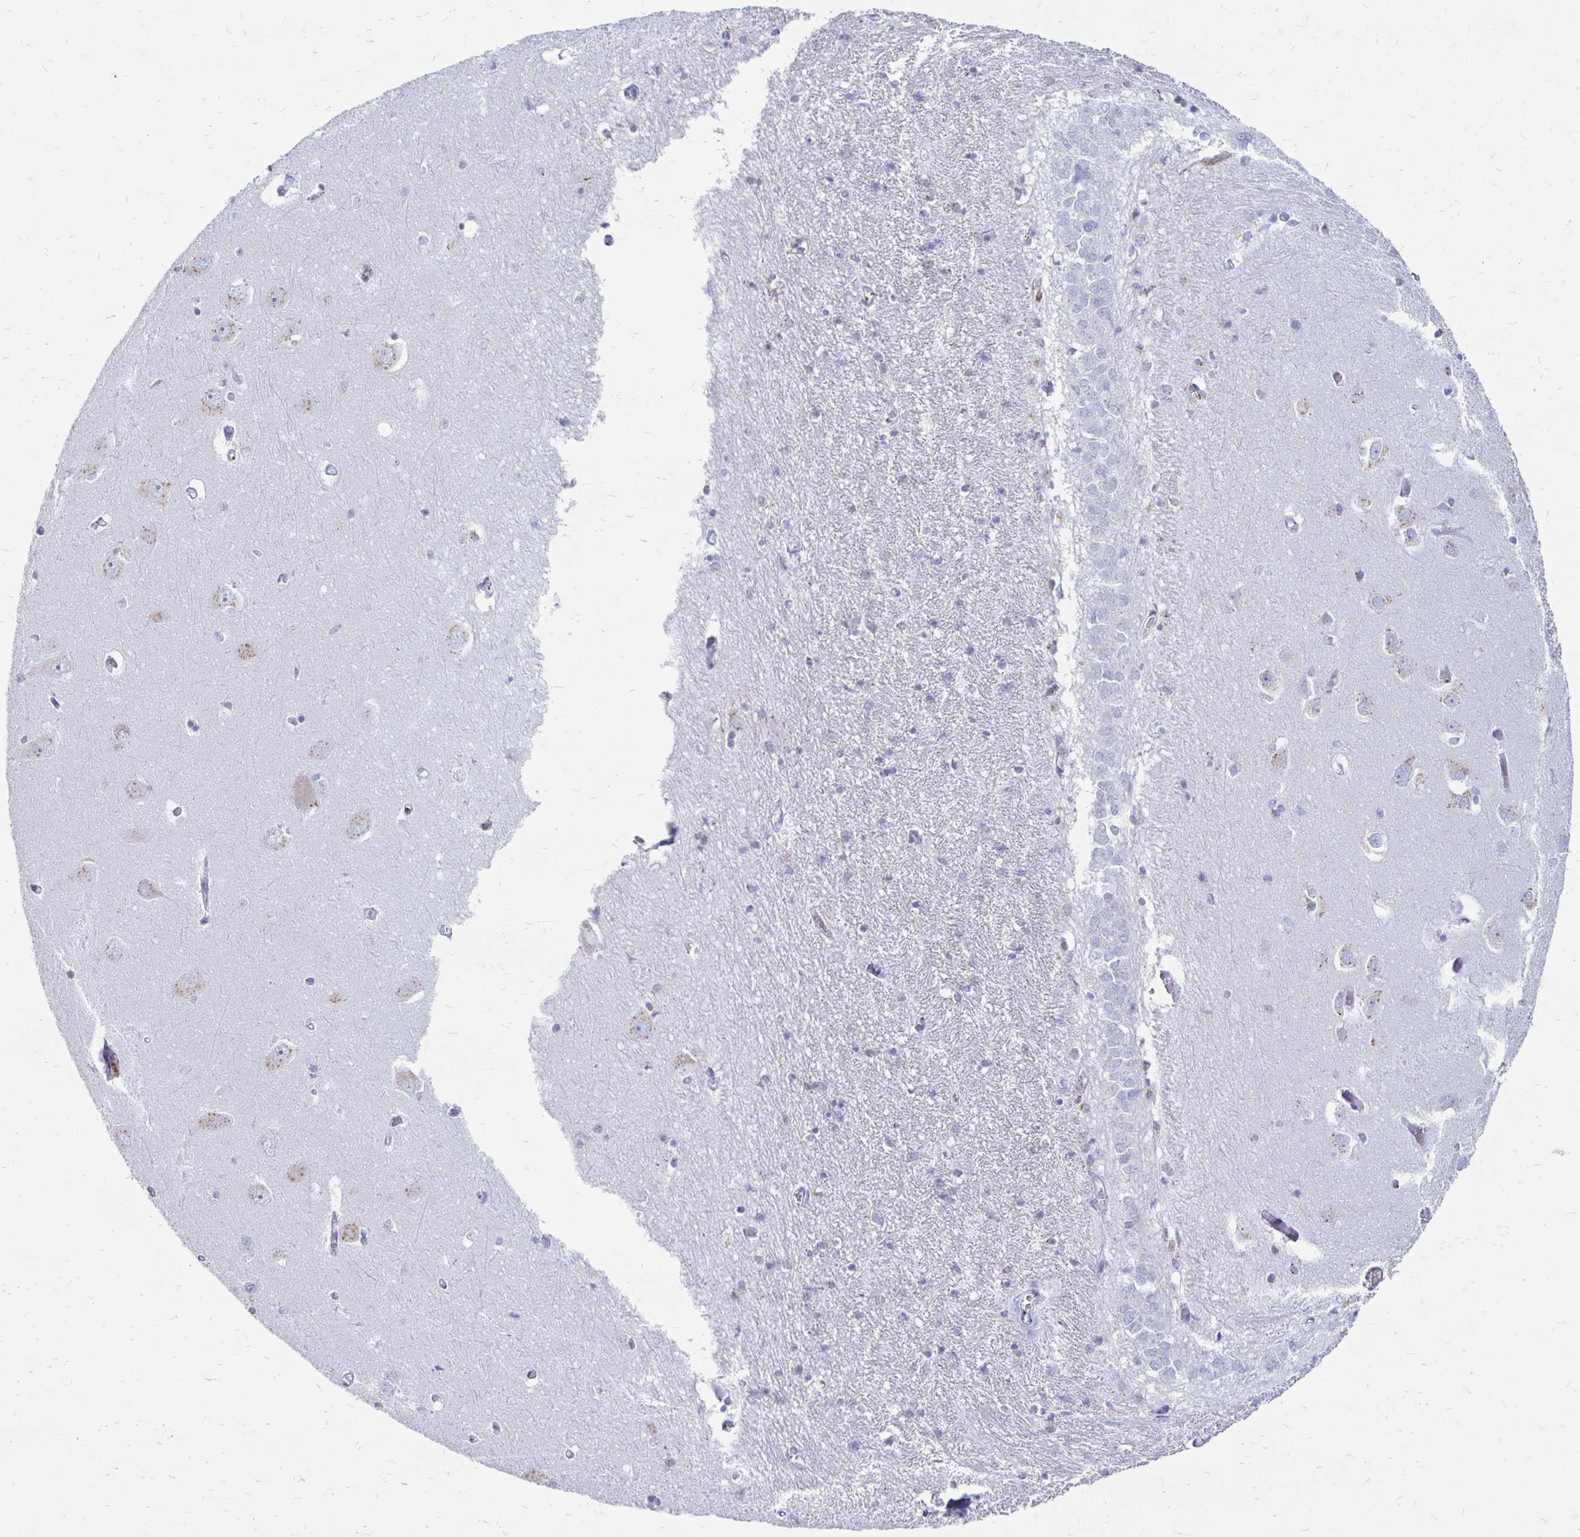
{"staining": {"intensity": "negative", "quantity": "none", "location": "none"}, "tissue": "caudate", "cell_type": "Glial cells", "image_type": "normal", "snomed": [{"axis": "morphology", "description": "Normal tissue, NOS"}, {"axis": "topography", "description": "Lateral ventricle wall"}, {"axis": "topography", "description": "Hippocampus"}], "caption": "Immunohistochemistry (IHC) of normal caudate reveals no staining in glial cells.", "gene": "PAGE4", "patient": {"sex": "female", "age": 63}}